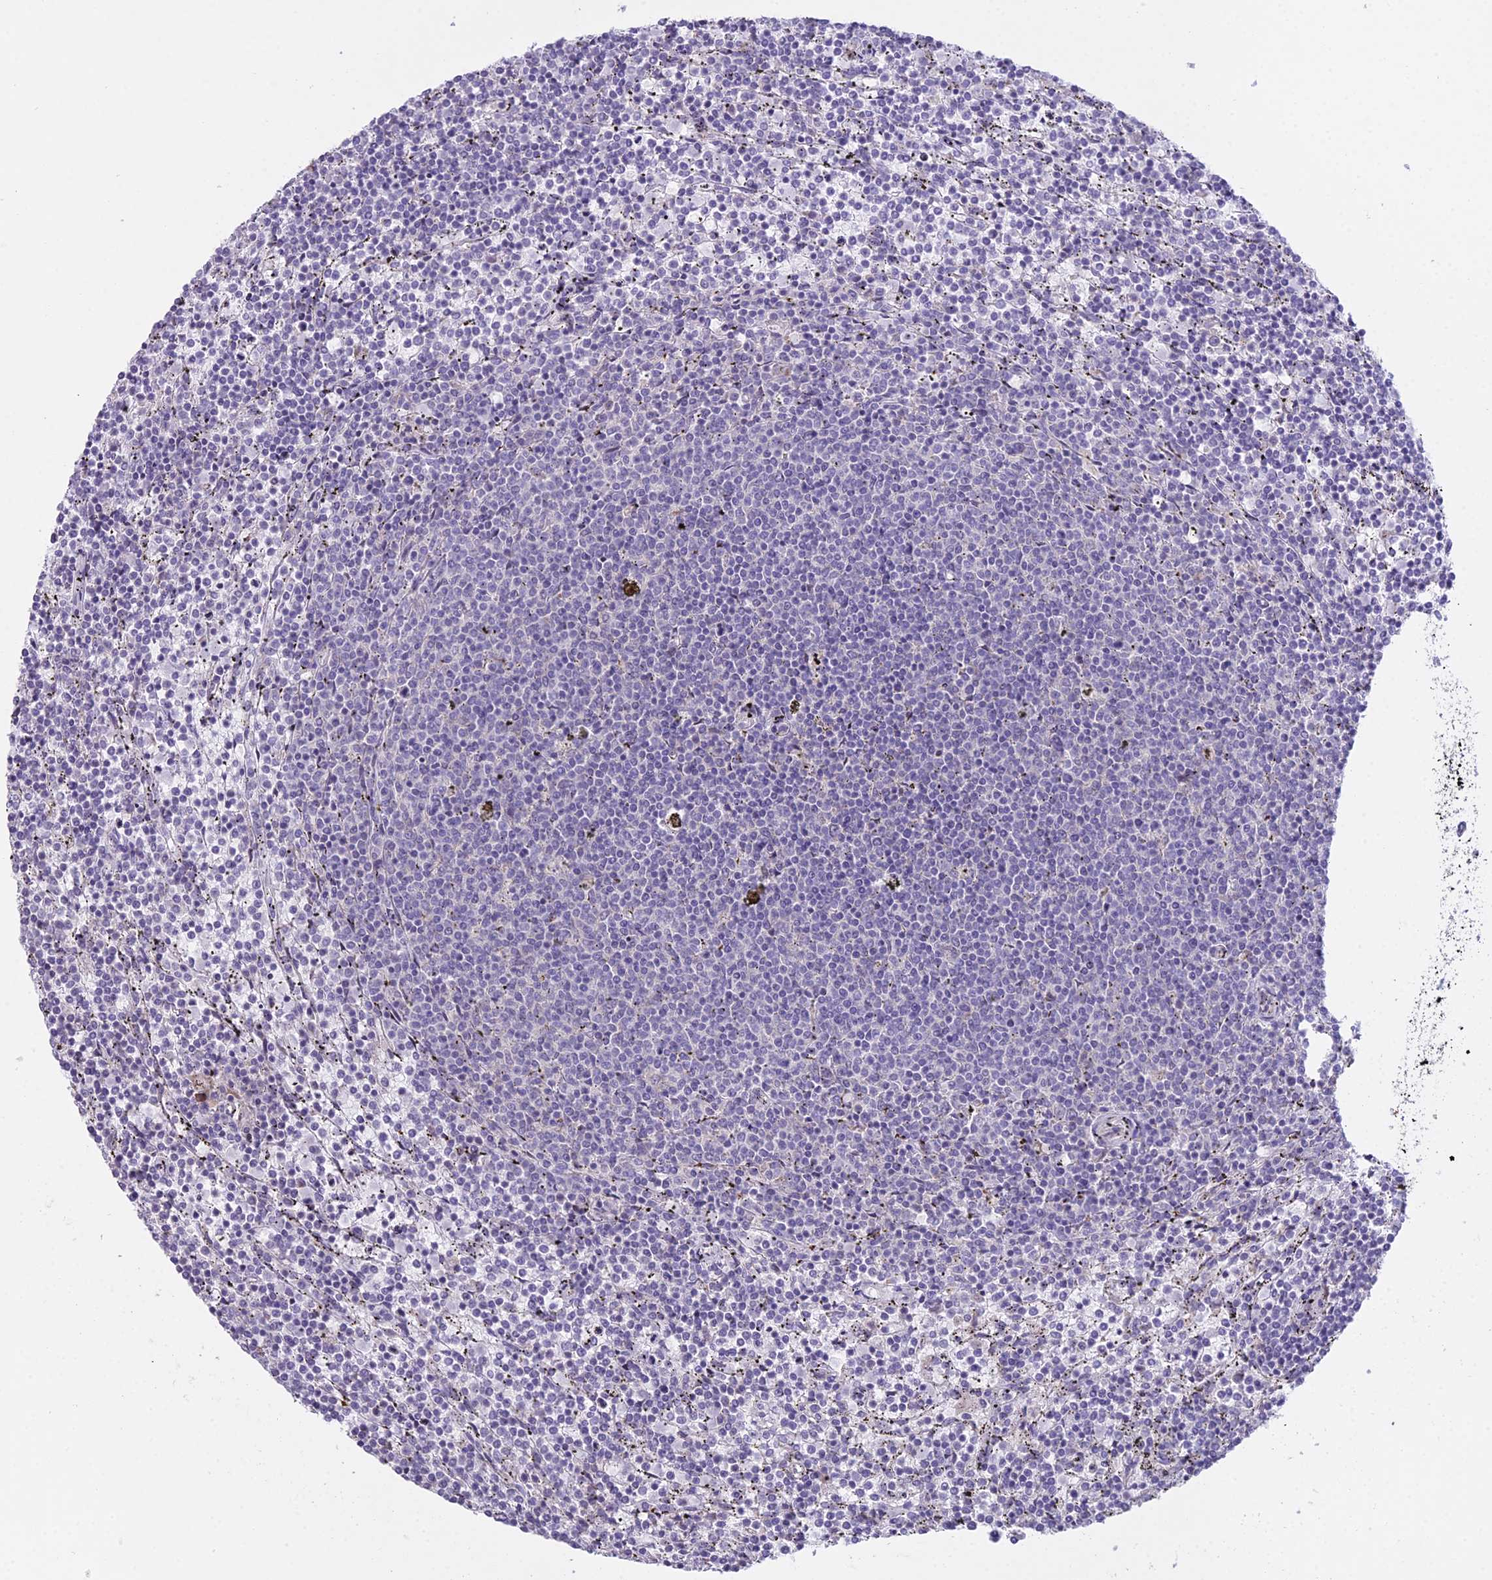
{"staining": {"intensity": "negative", "quantity": "none", "location": "none"}, "tissue": "lymphoma", "cell_type": "Tumor cells", "image_type": "cancer", "snomed": [{"axis": "morphology", "description": "Malignant lymphoma, non-Hodgkin's type, Low grade"}, {"axis": "topography", "description": "Spleen"}], "caption": "Tumor cells show no significant protein expression in malignant lymphoma, non-Hodgkin's type (low-grade).", "gene": "RPS26", "patient": {"sex": "female", "age": 50}}